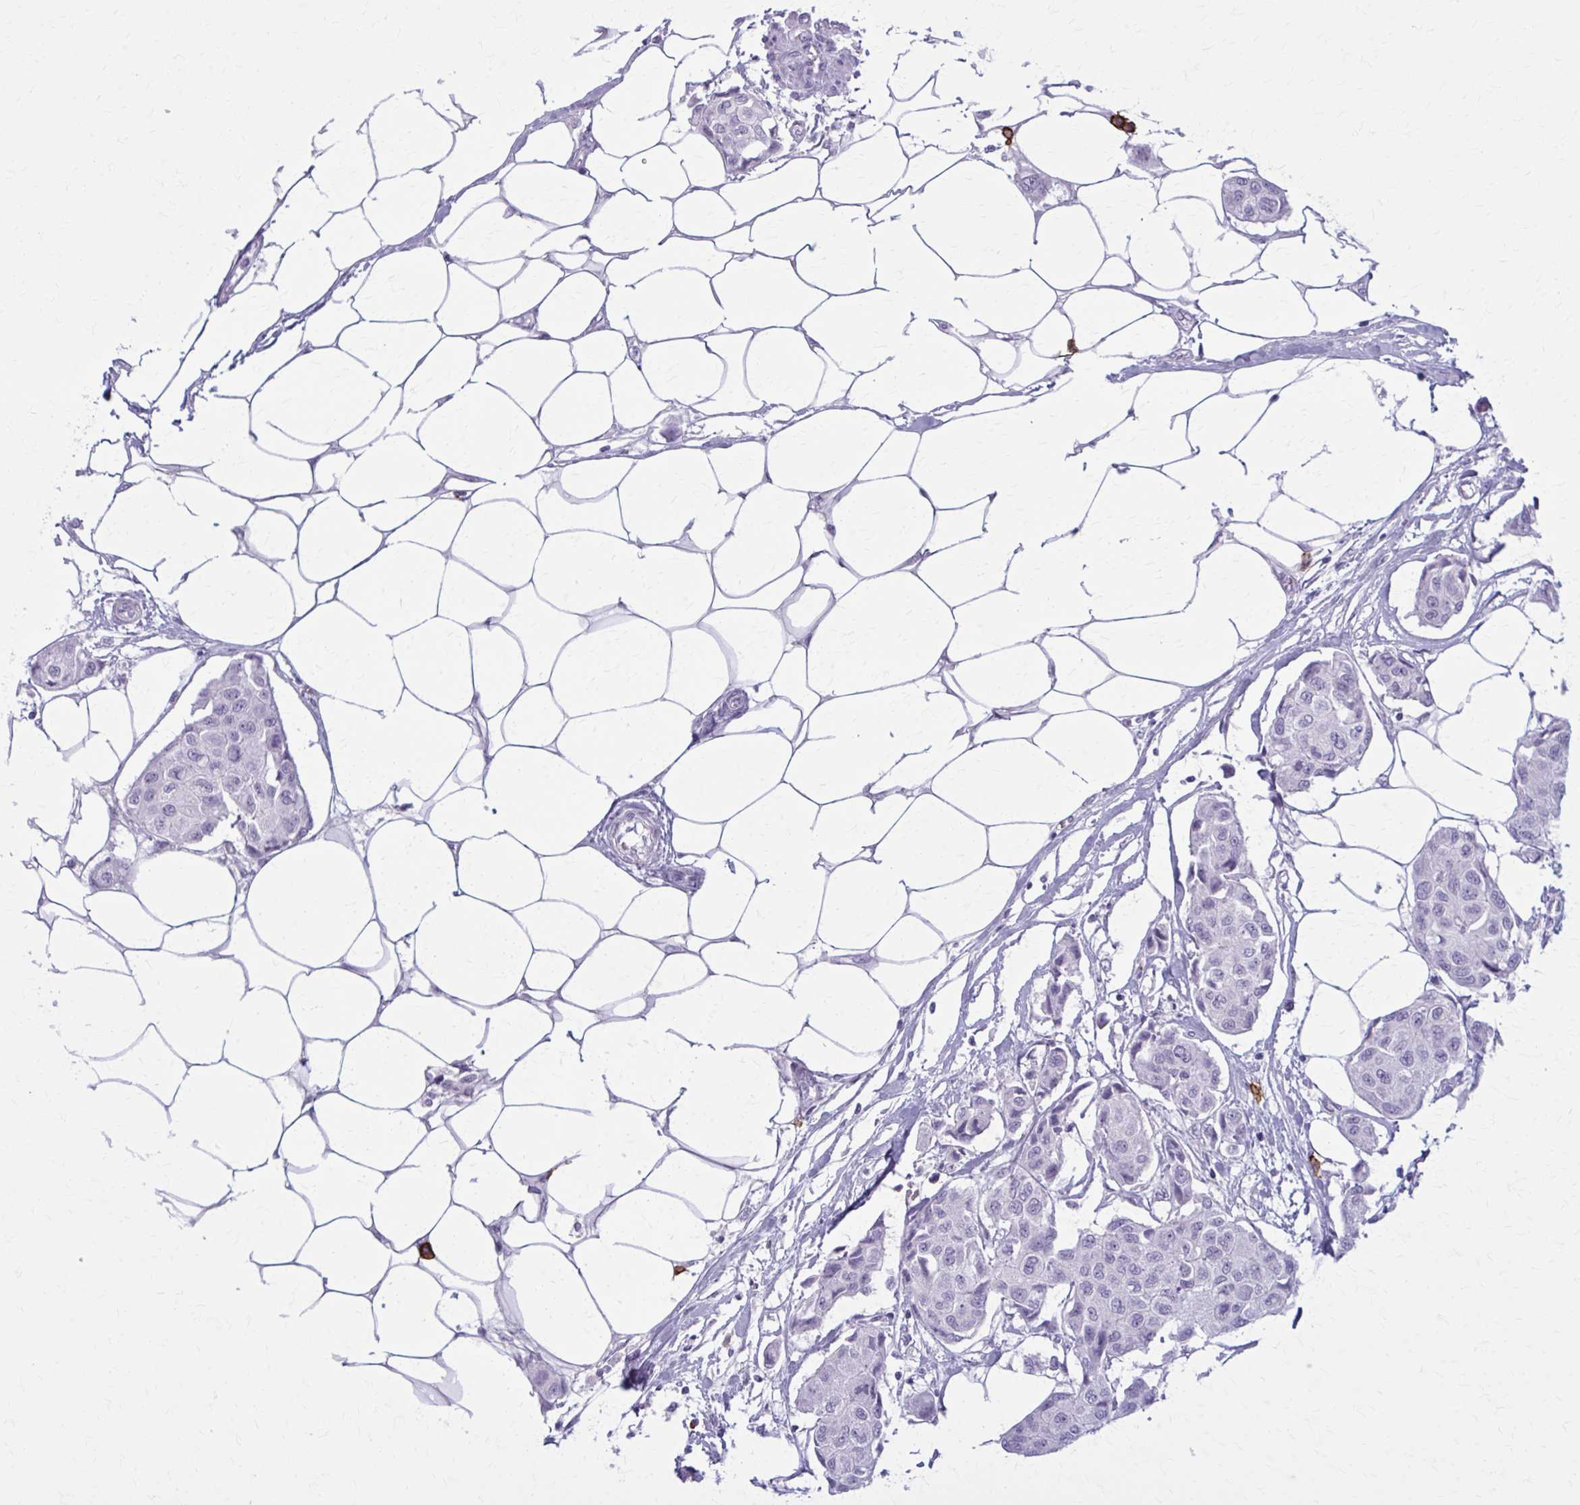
{"staining": {"intensity": "negative", "quantity": "none", "location": "none"}, "tissue": "breast cancer", "cell_type": "Tumor cells", "image_type": "cancer", "snomed": [{"axis": "morphology", "description": "Duct carcinoma"}, {"axis": "topography", "description": "Breast"}, {"axis": "topography", "description": "Lymph node"}], "caption": "Image shows no significant protein staining in tumor cells of invasive ductal carcinoma (breast).", "gene": "CD38", "patient": {"sex": "female", "age": 80}}